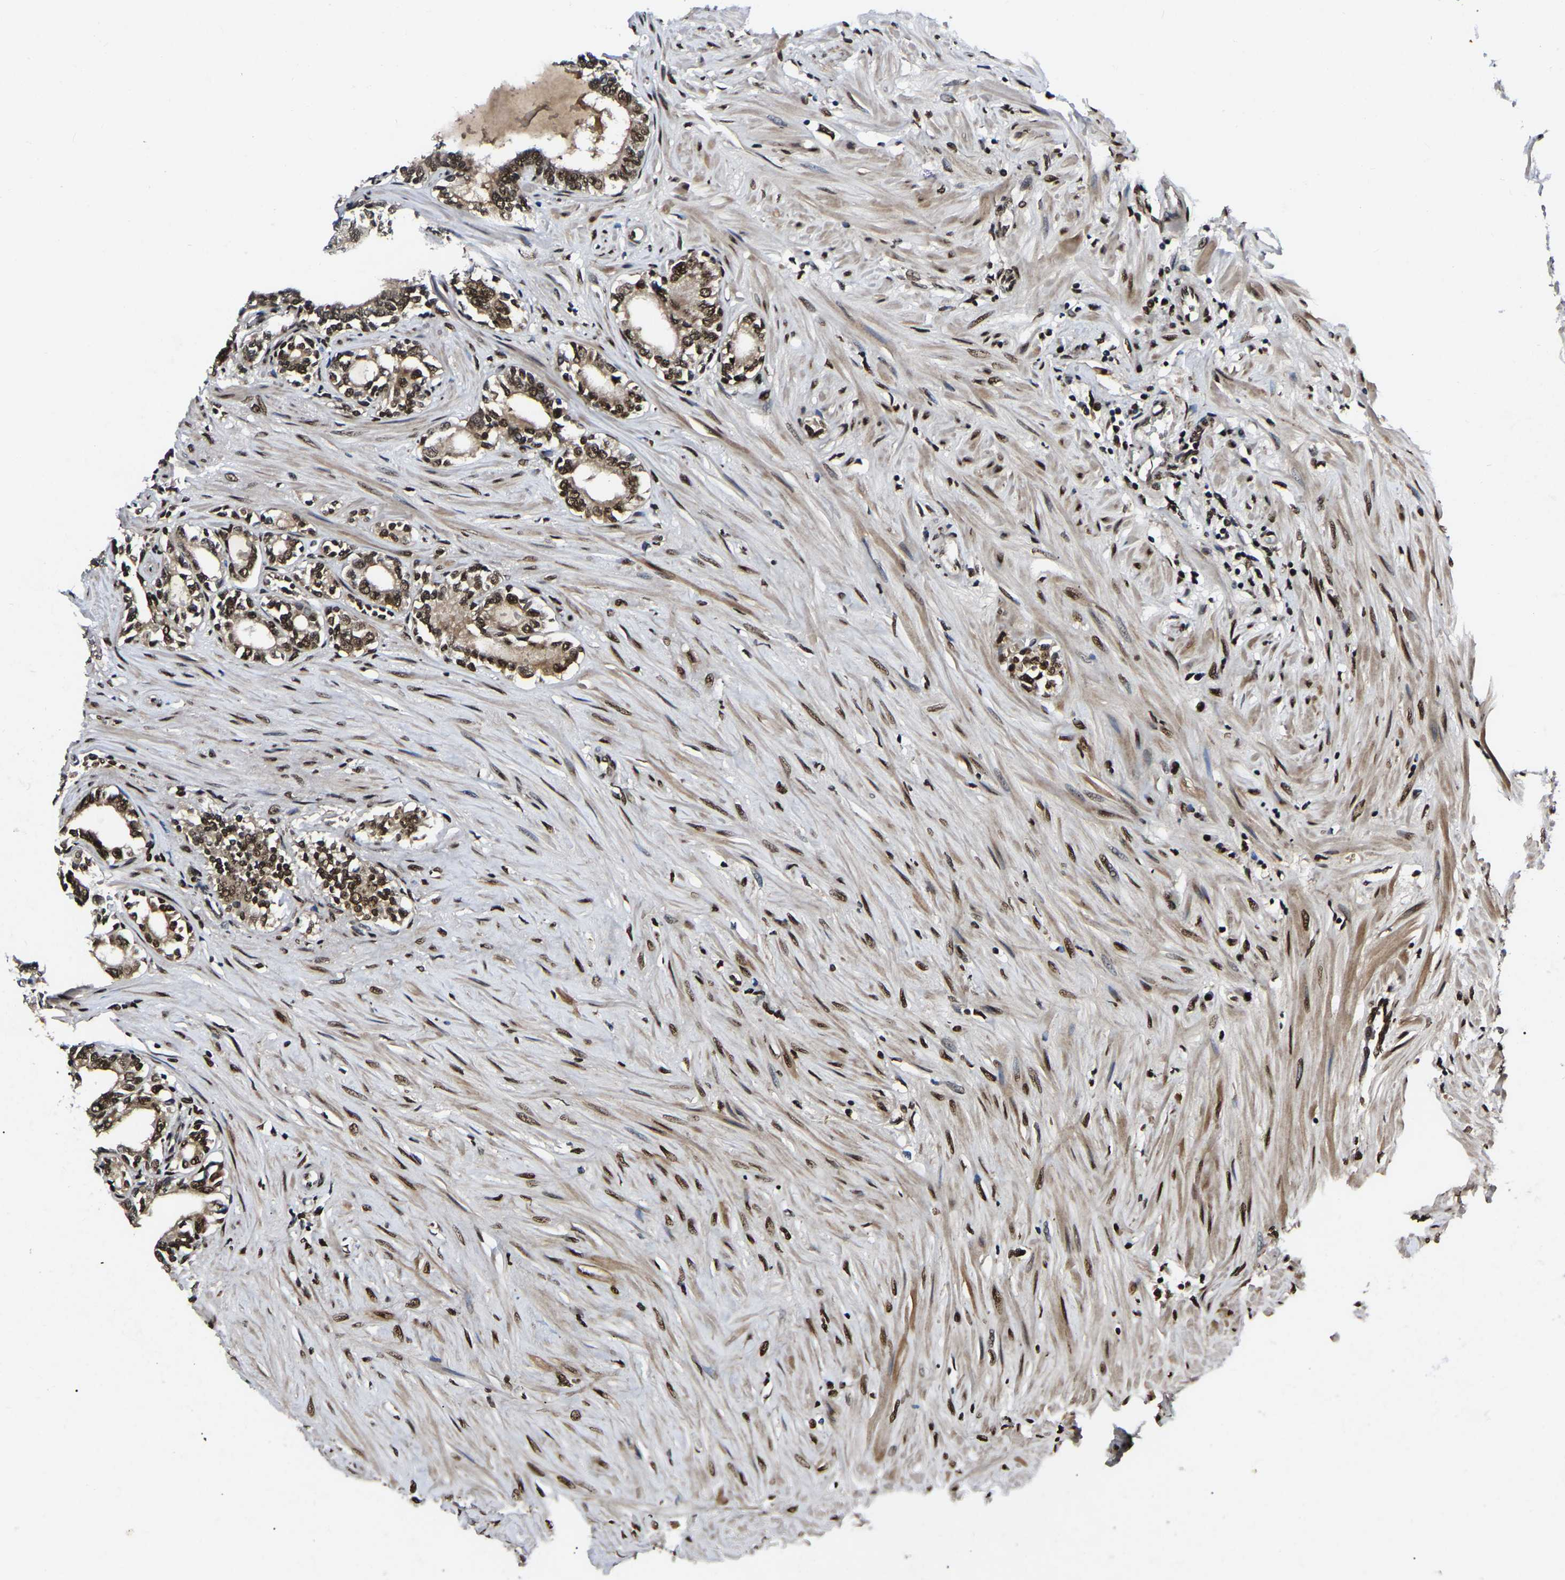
{"staining": {"intensity": "strong", "quantity": ">75%", "location": "nuclear"}, "tissue": "seminal vesicle", "cell_type": "Glandular cells", "image_type": "normal", "snomed": [{"axis": "morphology", "description": "Normal tissue, NOS"}, {"axis": "morphology", "description": "Adenocarcinoma, High grade"}, {"axis": "topography", "description": "Prostate"}, {"axis": "topography", "description": "Seminal veicle"}], "caption": "This is a photomicrograph of immunohistochemistry (IHC) staining of benign seminal vesicle, which shows strong positivity in the nuclear of glandular cells.", "gene": "TRIM35", "patient": {"sex": "male", "age": 55}}